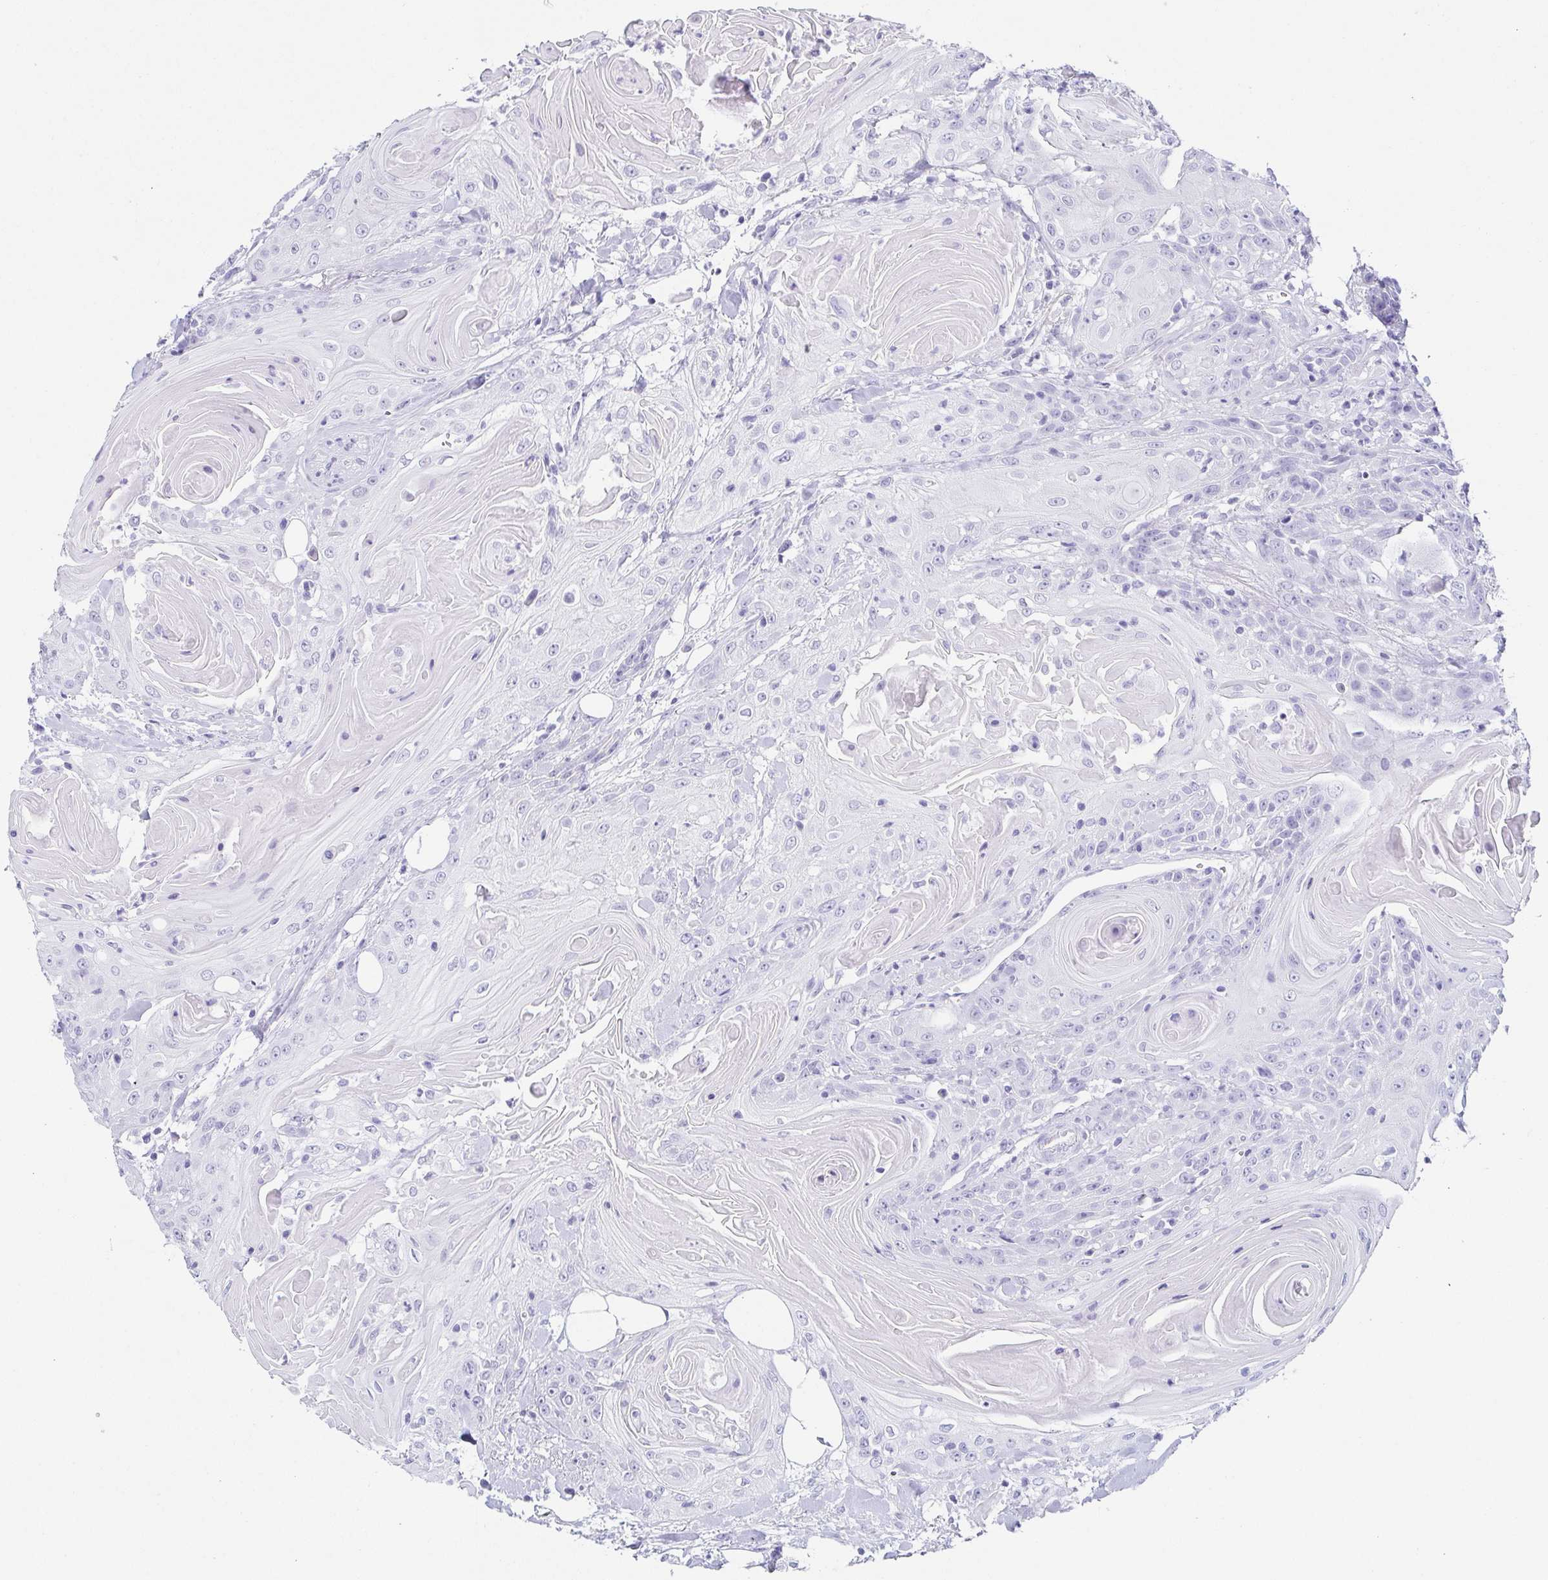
{"staining": {"intensity": "negative", "quantity": "none", "location": "none"}, "tissue": "head and neck cancer", "cell_type": "Tumor cells", "image_type": "cancer", "snomed": [{"axis": "morphology", "description": "Squamous cell carcinoma, NOS"}, {"axis": "topography", "description": "Head-Neck"}], "caption": "DAB immunohistochemical staining of squamous cell carcinoma (head and neck) demonstrates no significant positivity in tumor cells.", "gene": "ZG16B", "patient": {"sex": "female", "age": 84}}